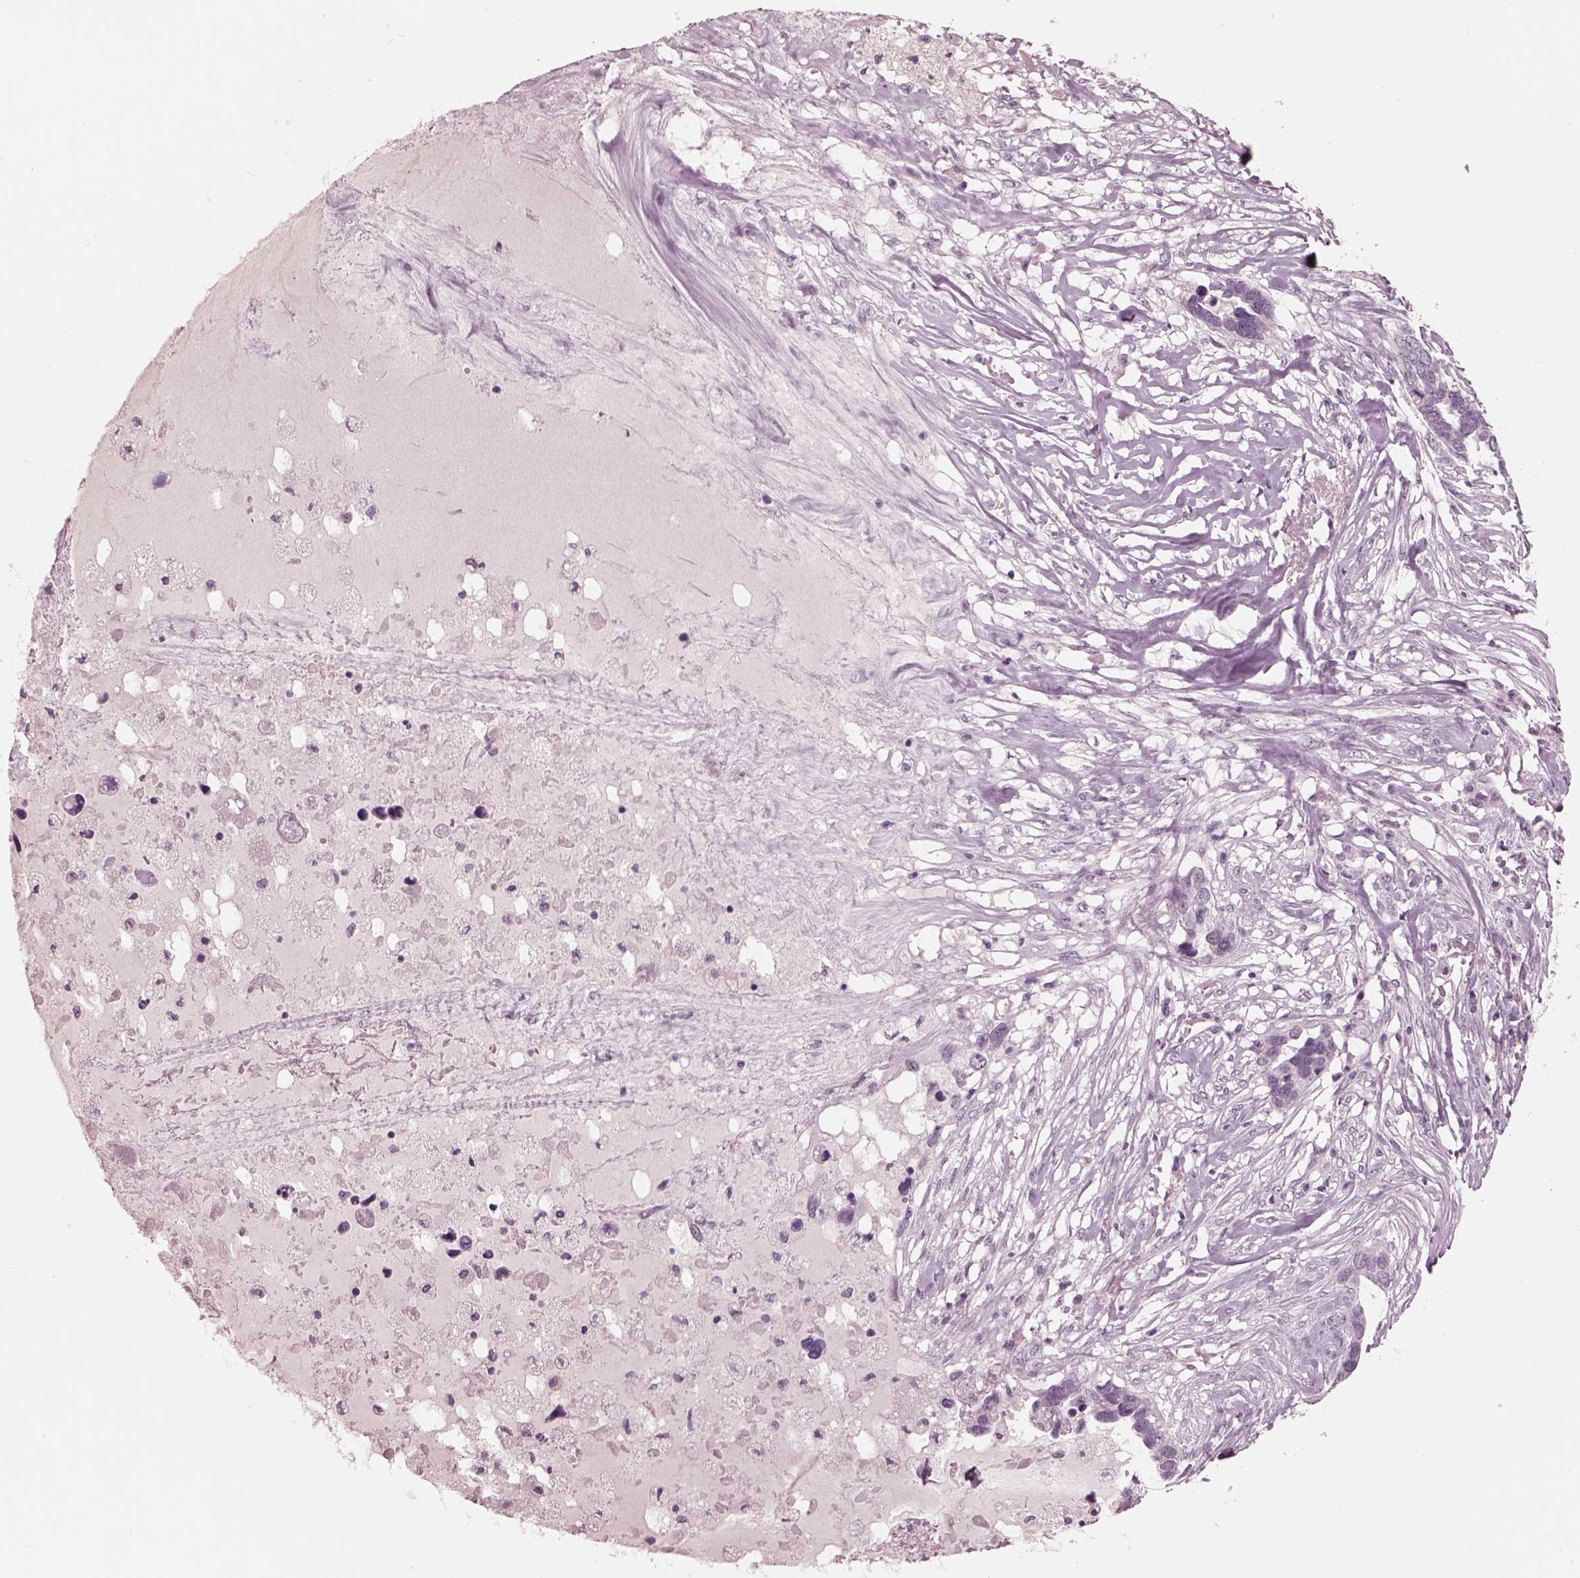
{"staining": {"intensity": "negative", "quantity": "none", "location": "none"}, "tissue": "ovarian cancer", "cell_type": "Tumor cells", "image_type": "cancer", "snomed": [{"axis": "morphology", "description": "Cystadenocarcinoma, serous, NOS"}, {"axis": "topography", "description": "Ovary"}], "caption": "This micrograph is of ovarian serous cystadenocarcinoma stained with immunohistochemistry to label a protein in brown with the nuclei are counter-stained blue. There is no staining in tumor cells.", "gene": "GARIN4", "patient": {"sex": "female", "age": 54}}